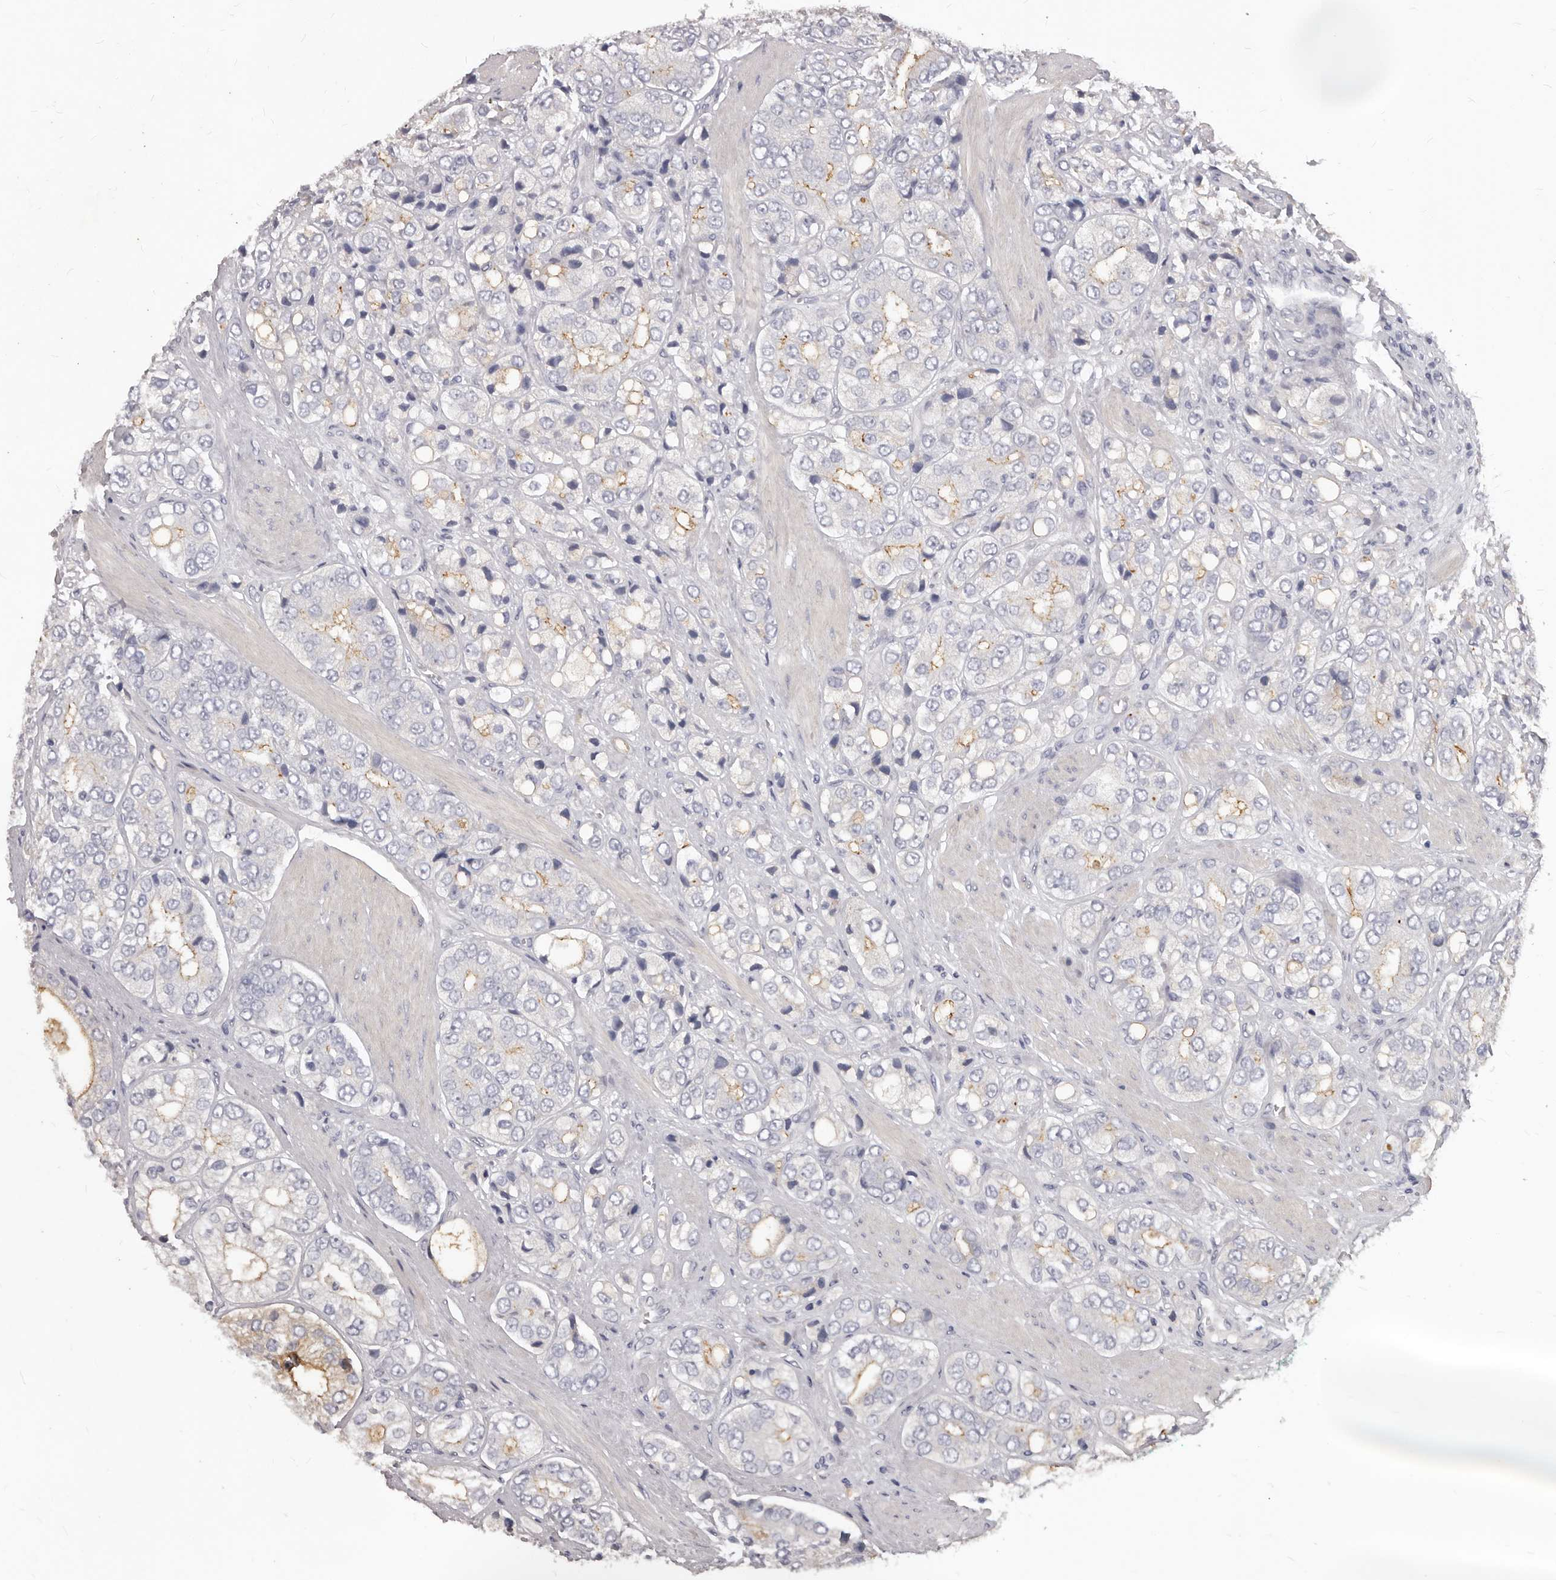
{"staining": {"intensity": "moderate", "quantity": "<25%", "location": "cytoplasmic/membranous"}, "tissue": "prostate cancer", "cell_type": "Tumor cells", "image_type": "cancer", "snomed": [{"axis": "morphology", "description": "Adenocarcinoma, High grade"}, {"axis": "topography", "description": "Prostate"}], "caption": "DAB (3,3'-diaminobenzidine) immunohistochemical staining of human prostate adenocarcinoma (high-grade) shows moderate cytoplasmic/membranous protein staining in approximately <25% of tumor cells.", "gene": "GPRC5C", "patient": {"sex": "male", "age": 50}}